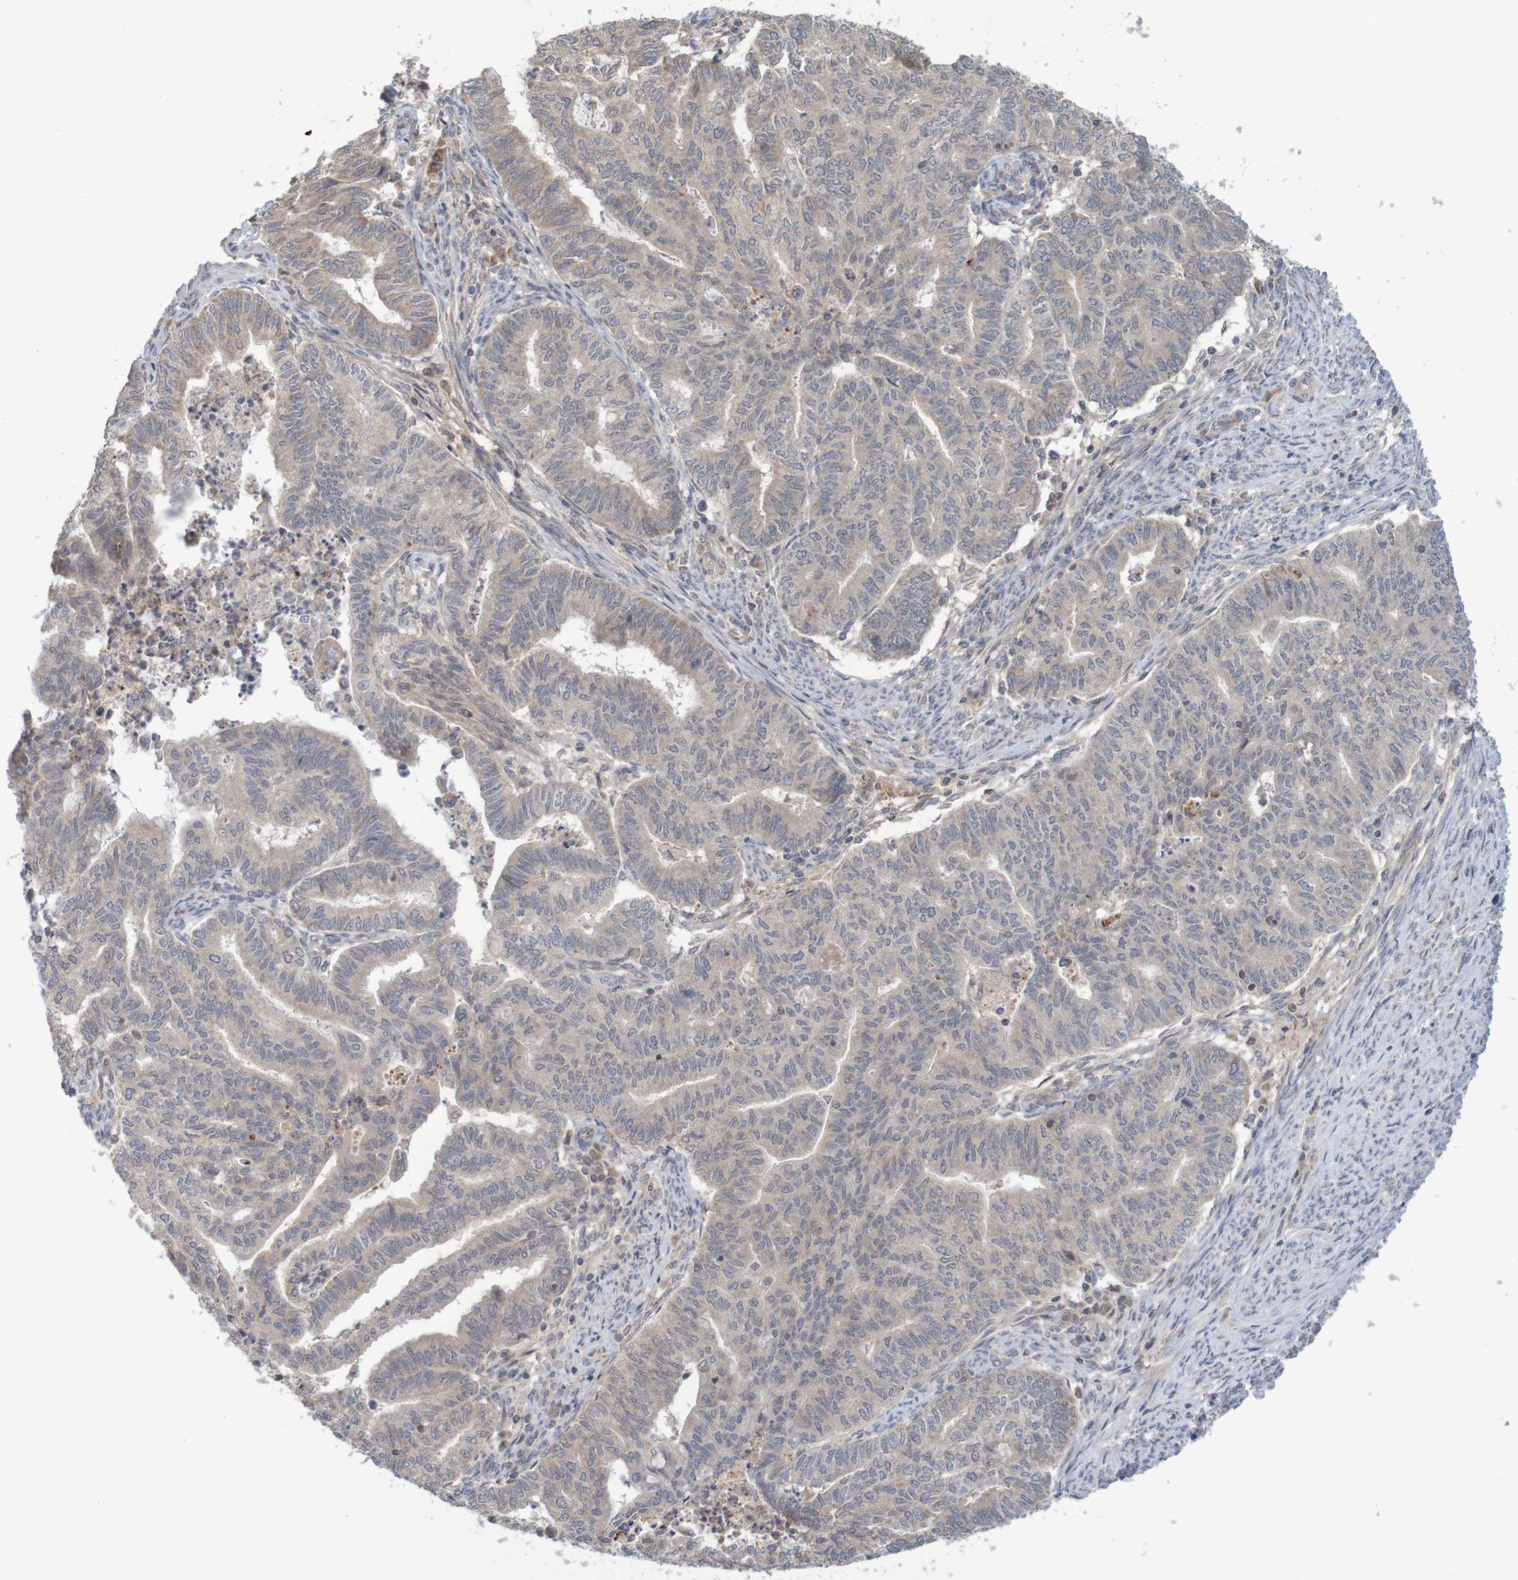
{"staining": {"intensity": "weak", "quantity": "<25%", "location": "cytoplasmic/membranous"}, "tissue": "endometrial cancer", "cell_type": "Tumor cells", "image_type": "cancer", "snomed": [{"axis": "morphology", "description": "Adenocarcinoma, NOS"}, {"axis": "topography", "description": "Endometrium"}], "caption": "Protein analysis of endometrial cancer displays no significant staining in tumor cells. Brightfield microscopy of IHC stained with DAB (3,3'-diaminobenzidine) (brown) and hematoxylin (blue), captured at high magnification.", "gene": "ANKK1", "patient": {"sex": "female", "age": 79}}